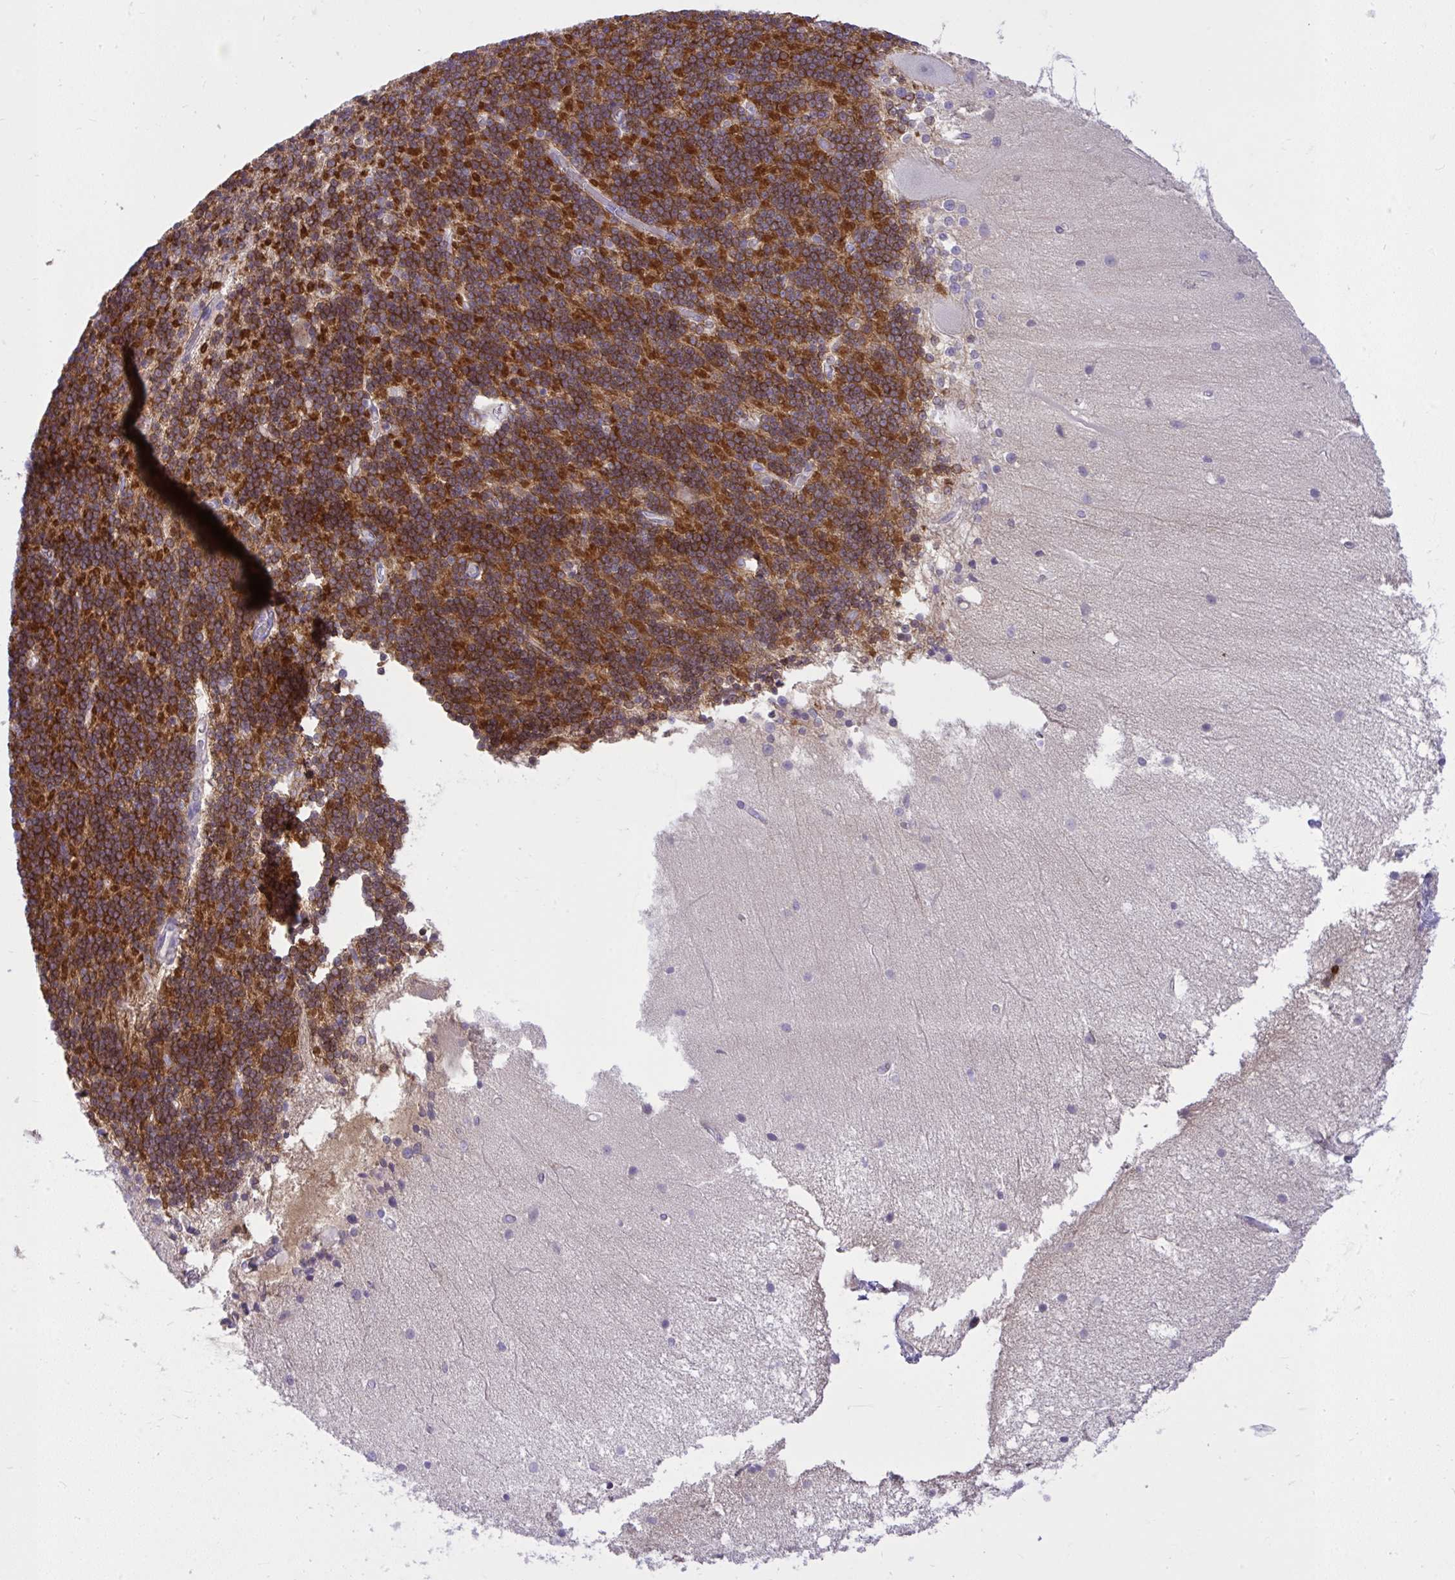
{"staining": {"intensity": "strong", "quantity": ">75%", "location": "cytoplasmic/membranous"}, "tissue": "cerebellum", "cell_type": "Cells in granular layer", "image_type": "normal", "snomed": [{"axis": "morphology", "description": "Normal tissue, NOS"}, {"axis": "topography", "description": "Cerebellum"}], "caption": "This micrograph exhibits unremarkable cerebellum stained with immunohistochemistry to label a protein in brown. The cytoplasmic/membranous of cells in granular layer show strong positivity for the protein. Nuclei are counter-stained blue.", "gene": "GPRIN3", "patient": {"sex": "female", "age": 54}}